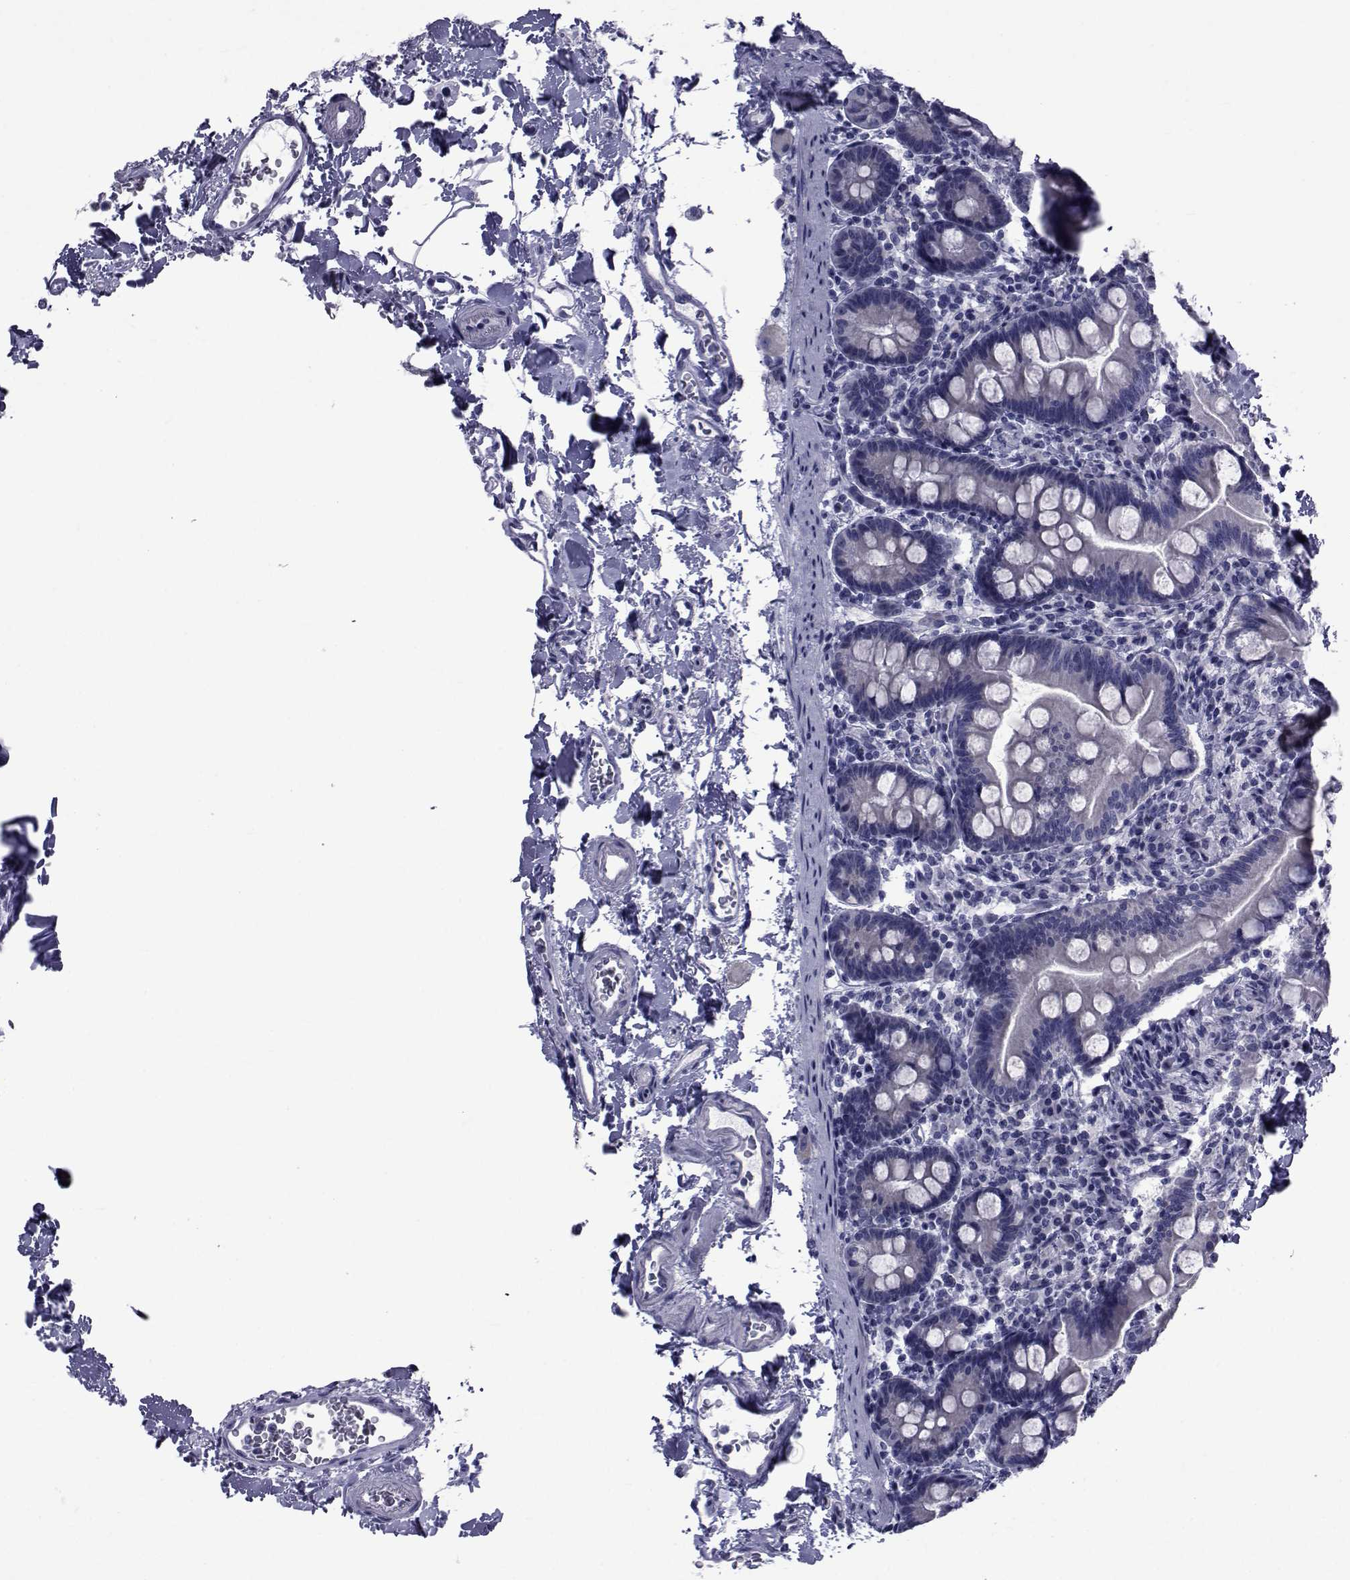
{"staining": {"intensity": "negative", "quantity": "none", "location": "none"}, "tissue": "small intestine", "cell_type": "Glandular cells", "image_type": "normal", "snomed": [{"axis": "morphology", "description": "Normal tissue, NOS"}, {"axis": "topography", "description": "Small intestine"}], "caption": "The photomicrograph shows no significant staining in glandular cells of small intestine.", "gene": "GKAP1", "patient": {"sex": "female", "age": 44}}